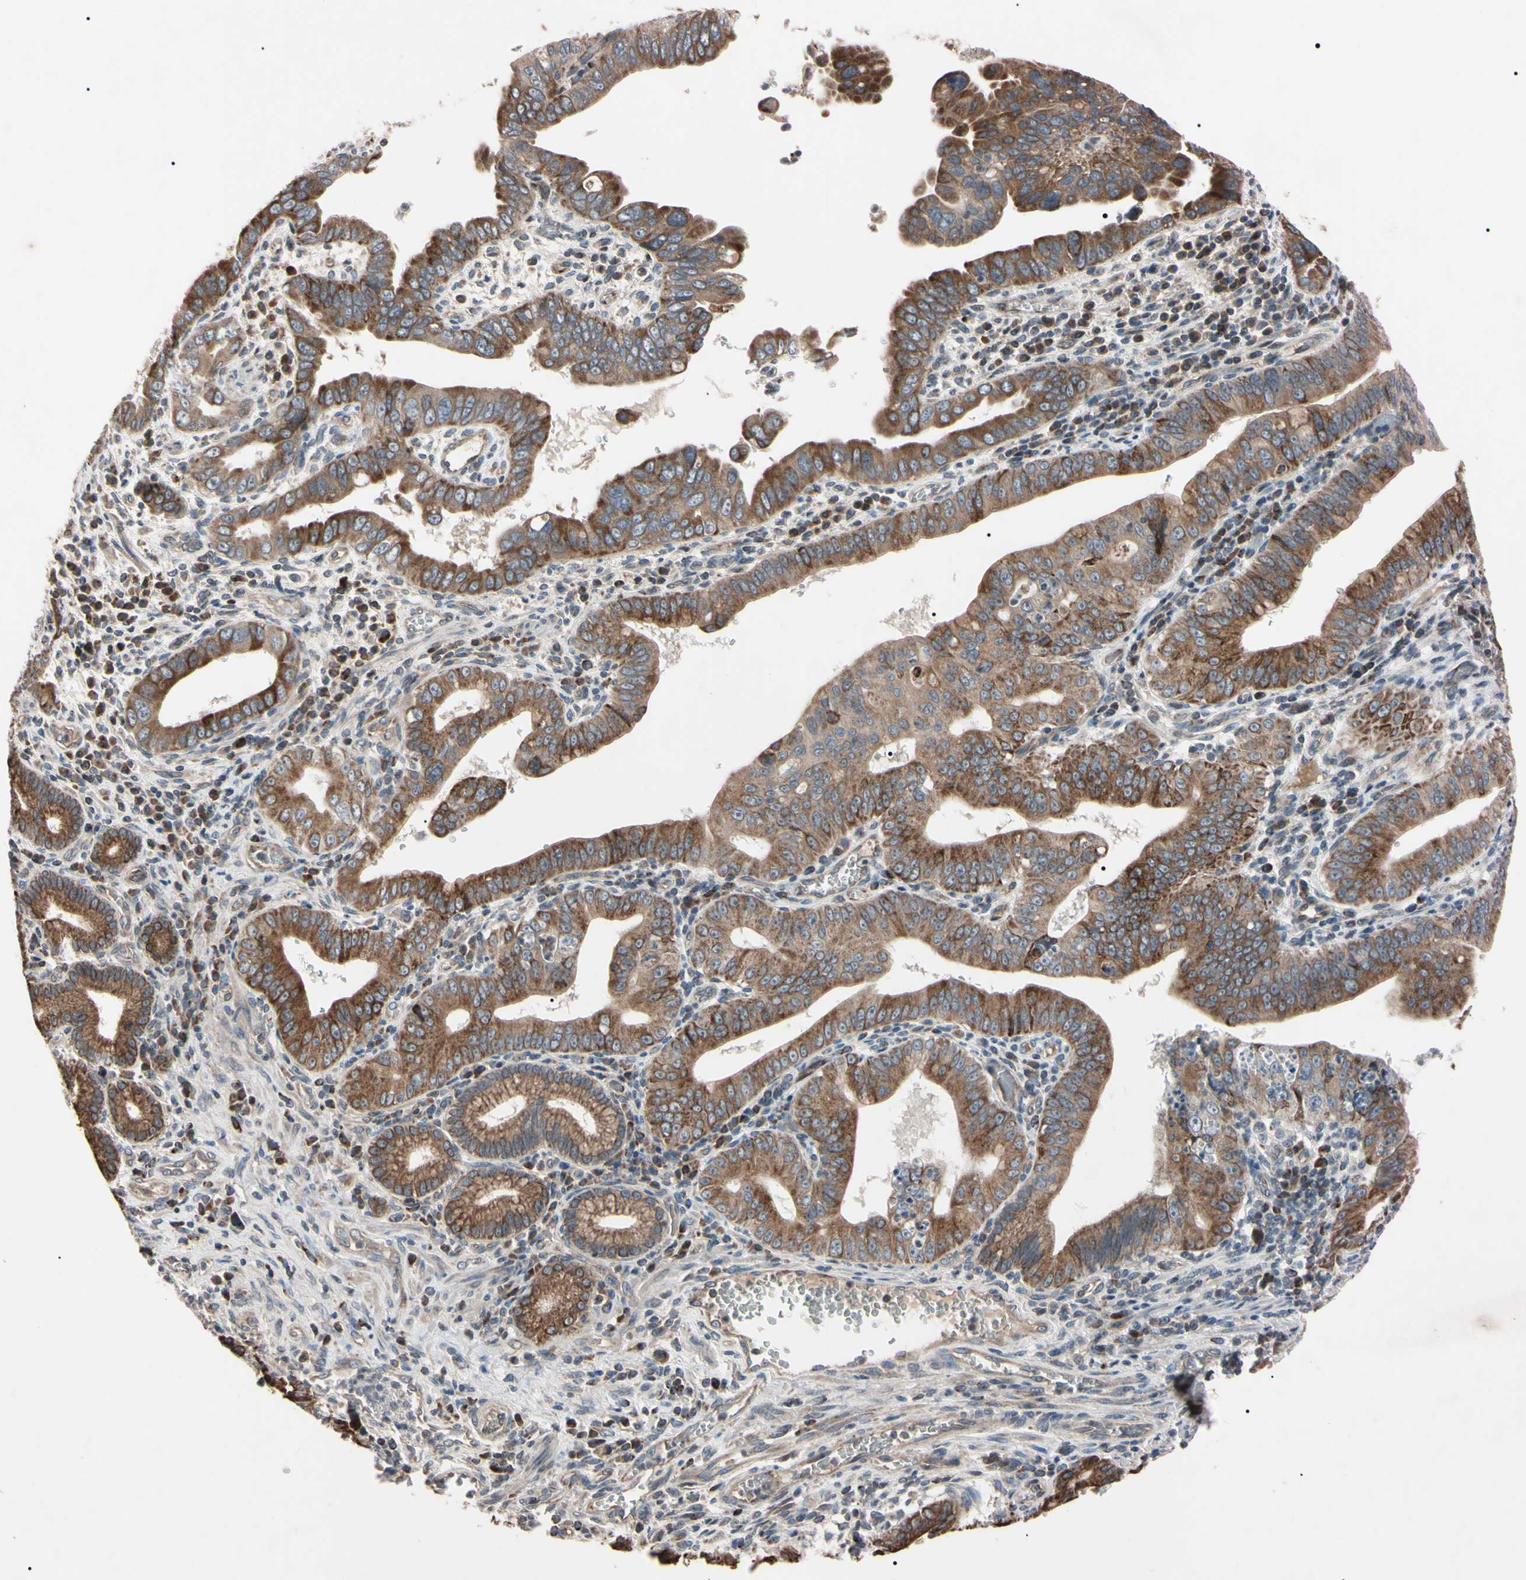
{"staining": {"intensity": "weak", "quantity": ">75%", "location": "cytoplasmic/membranous"}, "tissue": "pancreatic cancer", "cell_type": "Tumor cells", "image_type": "cancer", "snomed": [{"axis": "morphology", "description": "Normal tissue, NOS"}, {"axis": "topography", "description": "Lymph node"}], "caption": "This is an image of immunohistochemistry staining of pancreatic cancer, which shows weak positivity in the cytoplasmic/membranous of tumor cells.", "gene": "TNFRSF1A", "patient": {"sex": "male", "age": 50}}